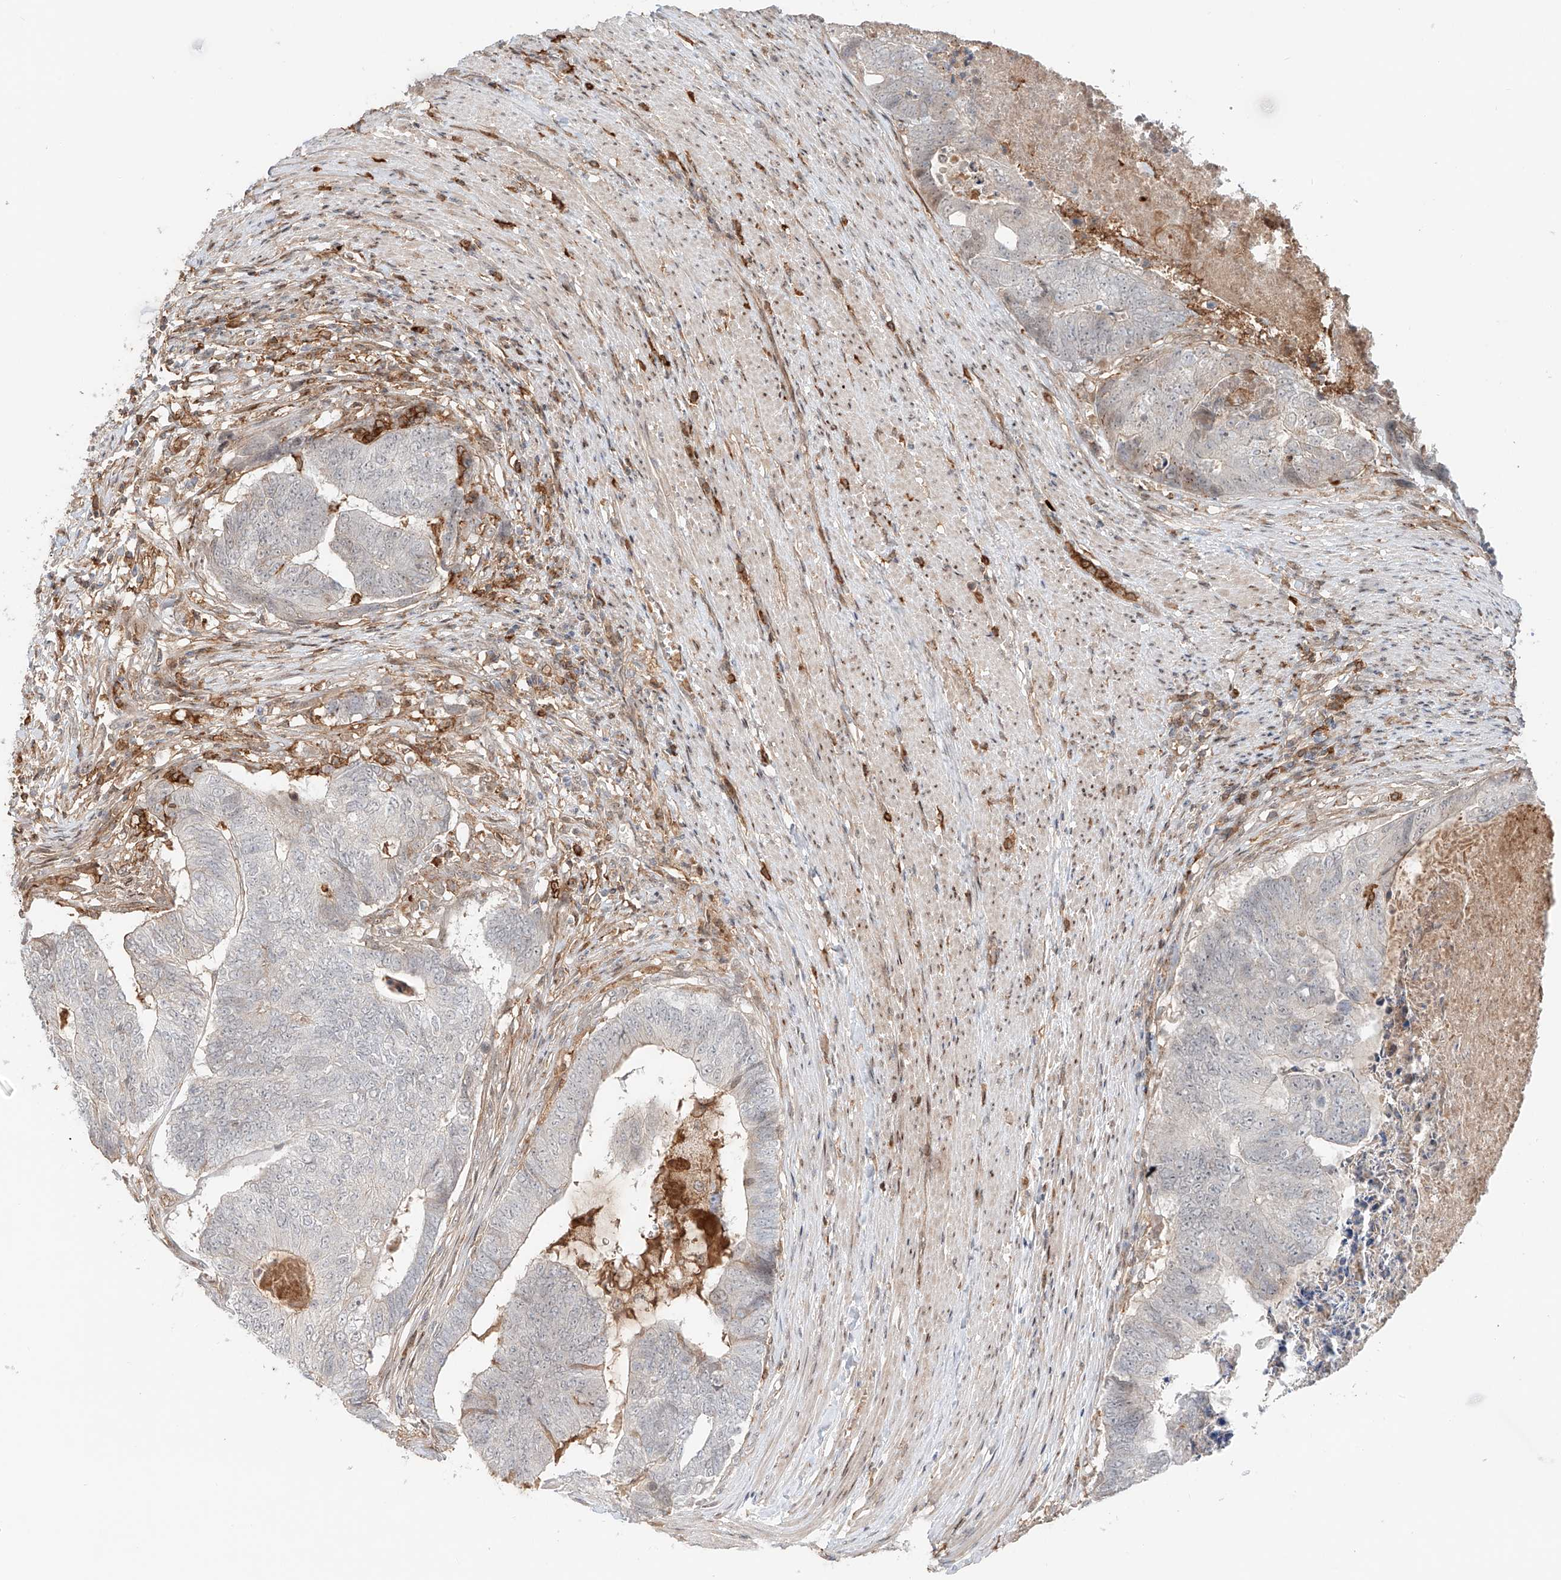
{"staining": {"intensity": "weak", "quantity": "<25%", "location": "cytoplasmic/membranous"}, "tissue": "colorectal cancer", "cell_type": "Tumor cells", "image_type": "cancer", "snomed": [{"axis": "morphology", "description": "Adenocarcinoma, NOS"}, {"axis": "topography", "description": "Colon"}], "caption": "This is an immunohistochemistry micrograph of human colorectal adenocarcinoma. There is no positivity in tumor cells.", "gene": "CEP162", "patient": {"sex": "female", "age": 67}}